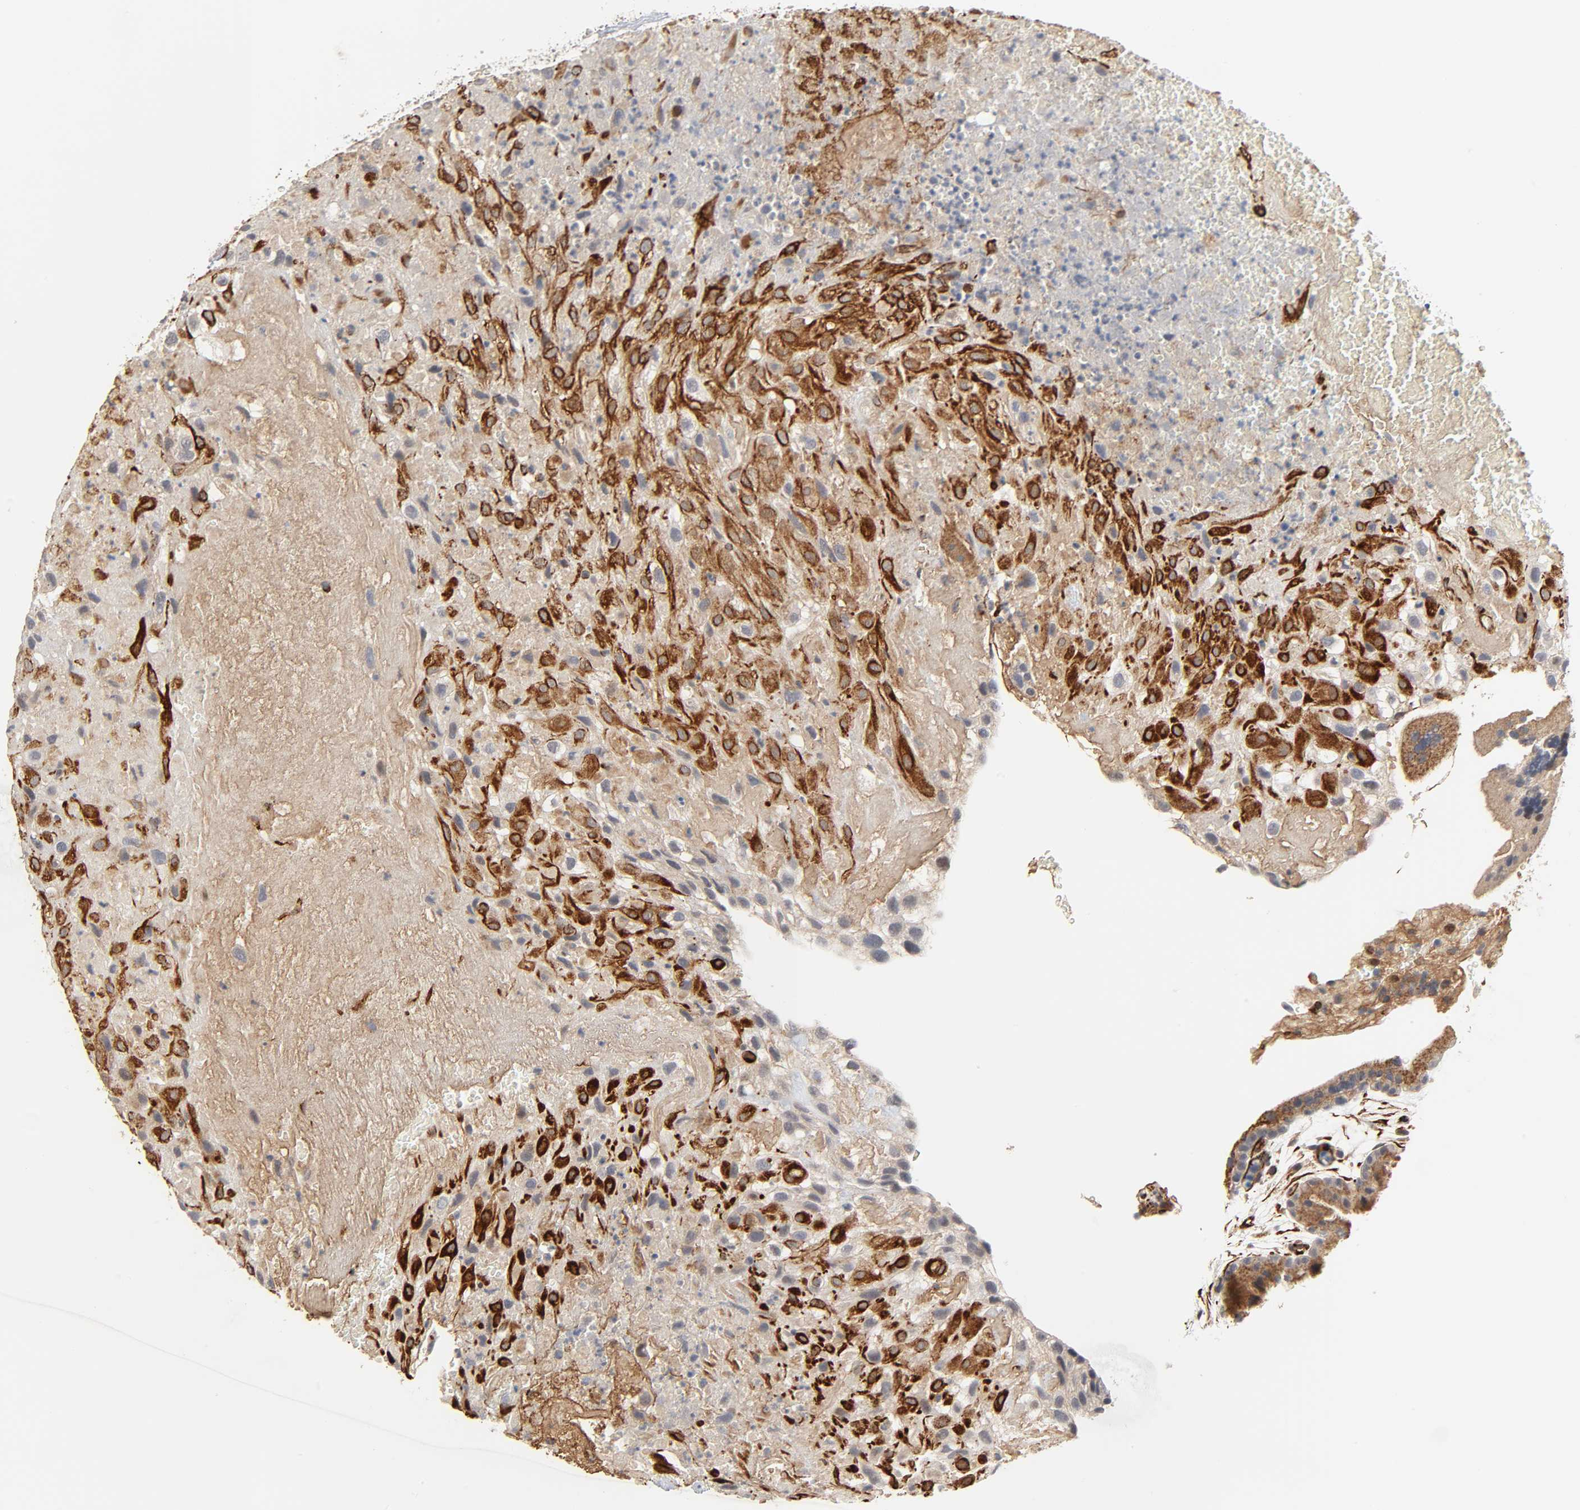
{"staining": {"intensity": "strong", "quantity": ">75%", "location": "cytoplasmic/membranous"}, "tissue": "placenta", "cell_type": "Decidual cells", "image_type": "normal", "snomed": [{"axis": "morphology", "description": "Normal tissue, NOS"}, {"axis": "topography", "description": "Placenta"}], "caption": "Placenta stained with DAB (3,3'-diaminobenzidine) IHC reveals high levels of strong cytoplasmic/membranous expression in approximately >75% of decidual cells. The protein of interest is stained brown, and the nuclei are stained in blue (DAB IHC with brightfield microscopy, high magnification).", "gene": "REEP5", "patient": {"sex": "female", "age": 19}}